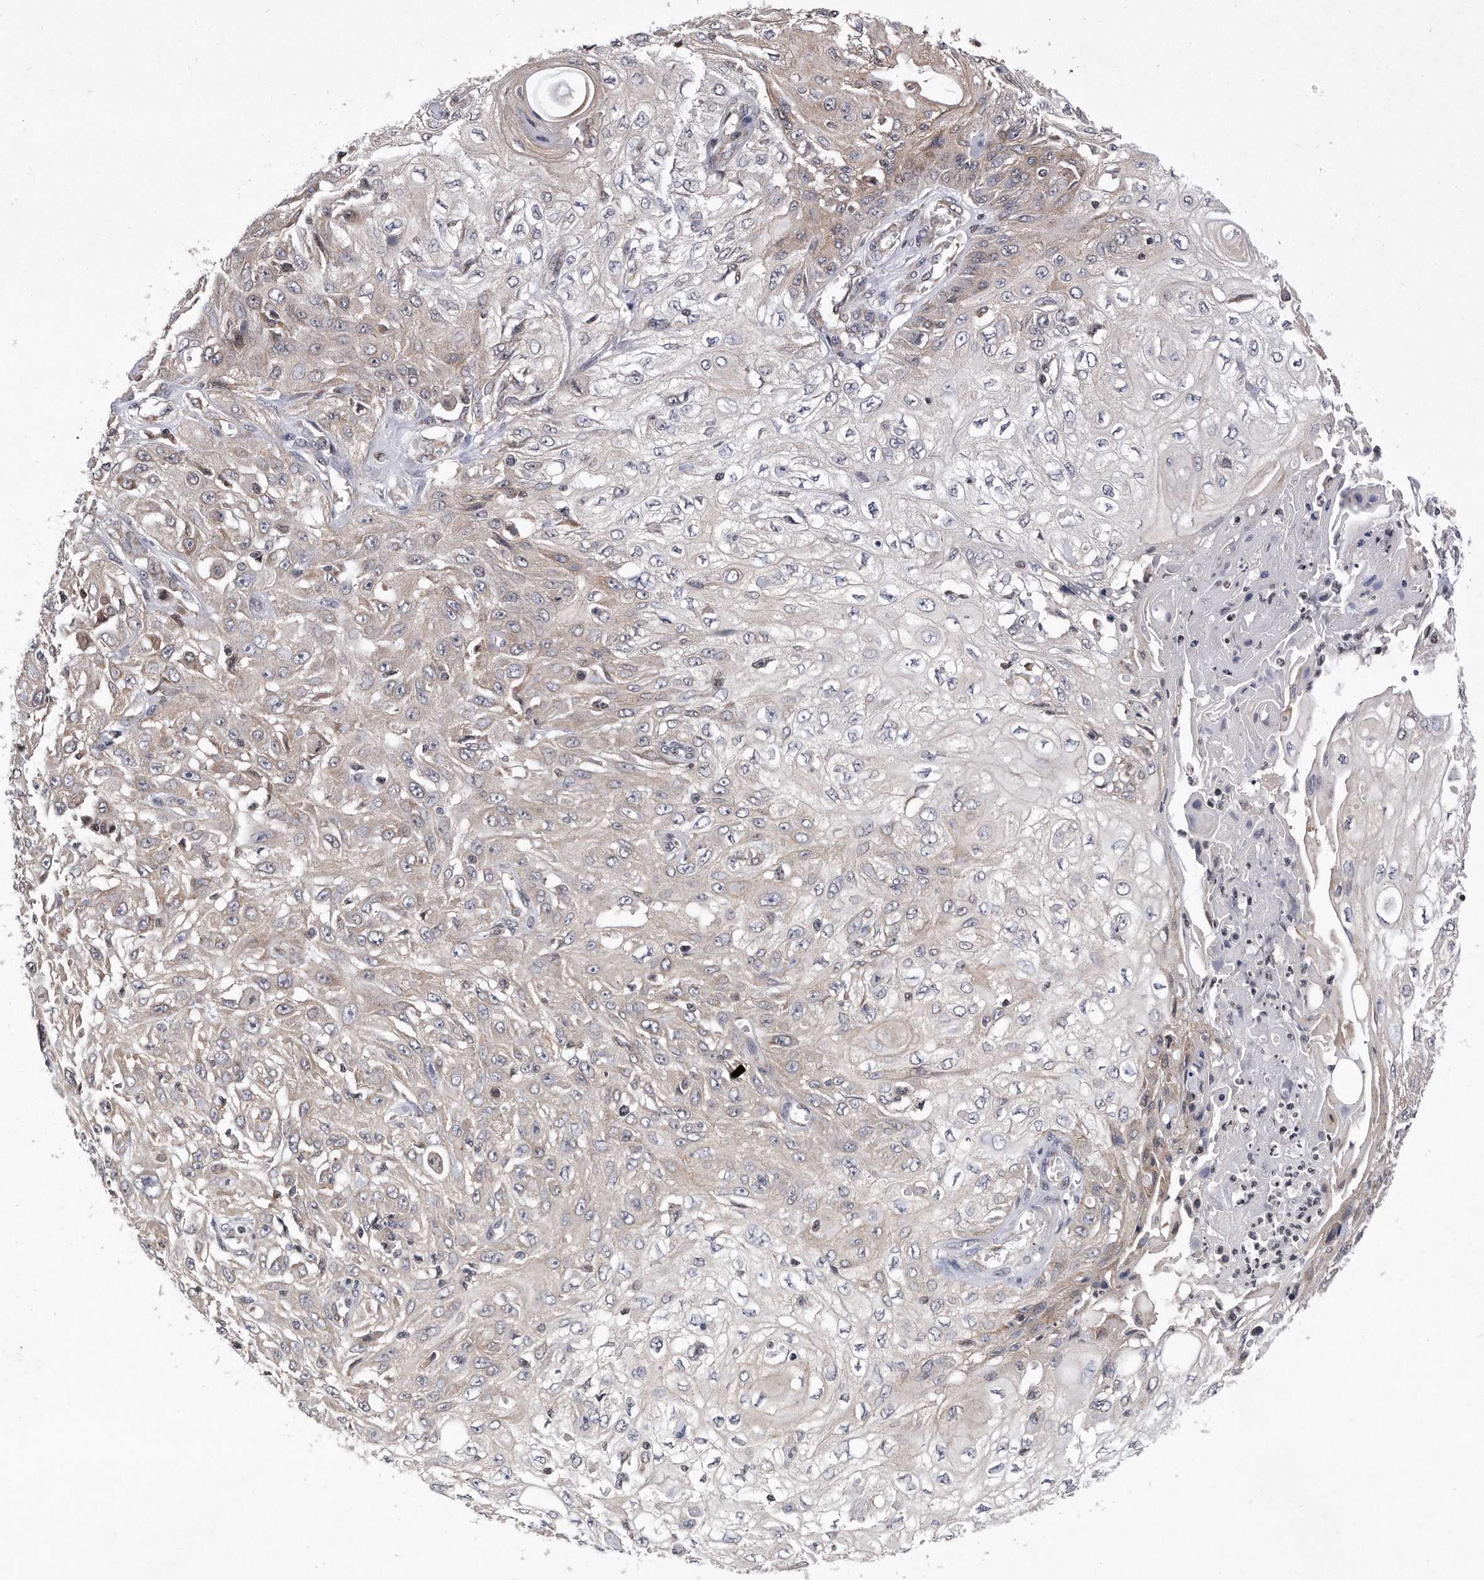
{"staining": {"intensity": "weak", "quantity": "<25%", "location": "cytoplasmic/membranous"}, "tissue": "skin cancer", "cell_type": "Tumor cells", "image_type": "cancer", "snomed": [{"axis": "morphology", "description": "Squamous cell carcinoma, NOS"}, {"axis": "morphology", "description": "Squamous cell carcinoma, metastatic, NOS"}, {"axis": "topography", "description": "Skin"}, {"axis": "topography", "description": "Lymph node"}], "caption": "IHC of skin squamous cell carcinoma shows no positivity in tumor cells. The staining was performed using DAB to visualize the protein expression in brown, while the nuclei were stained in blue with hematoxylin (Magnification: 20x).", "gene": "DAB1", "patient": {"sex": "male", "age": 75}}